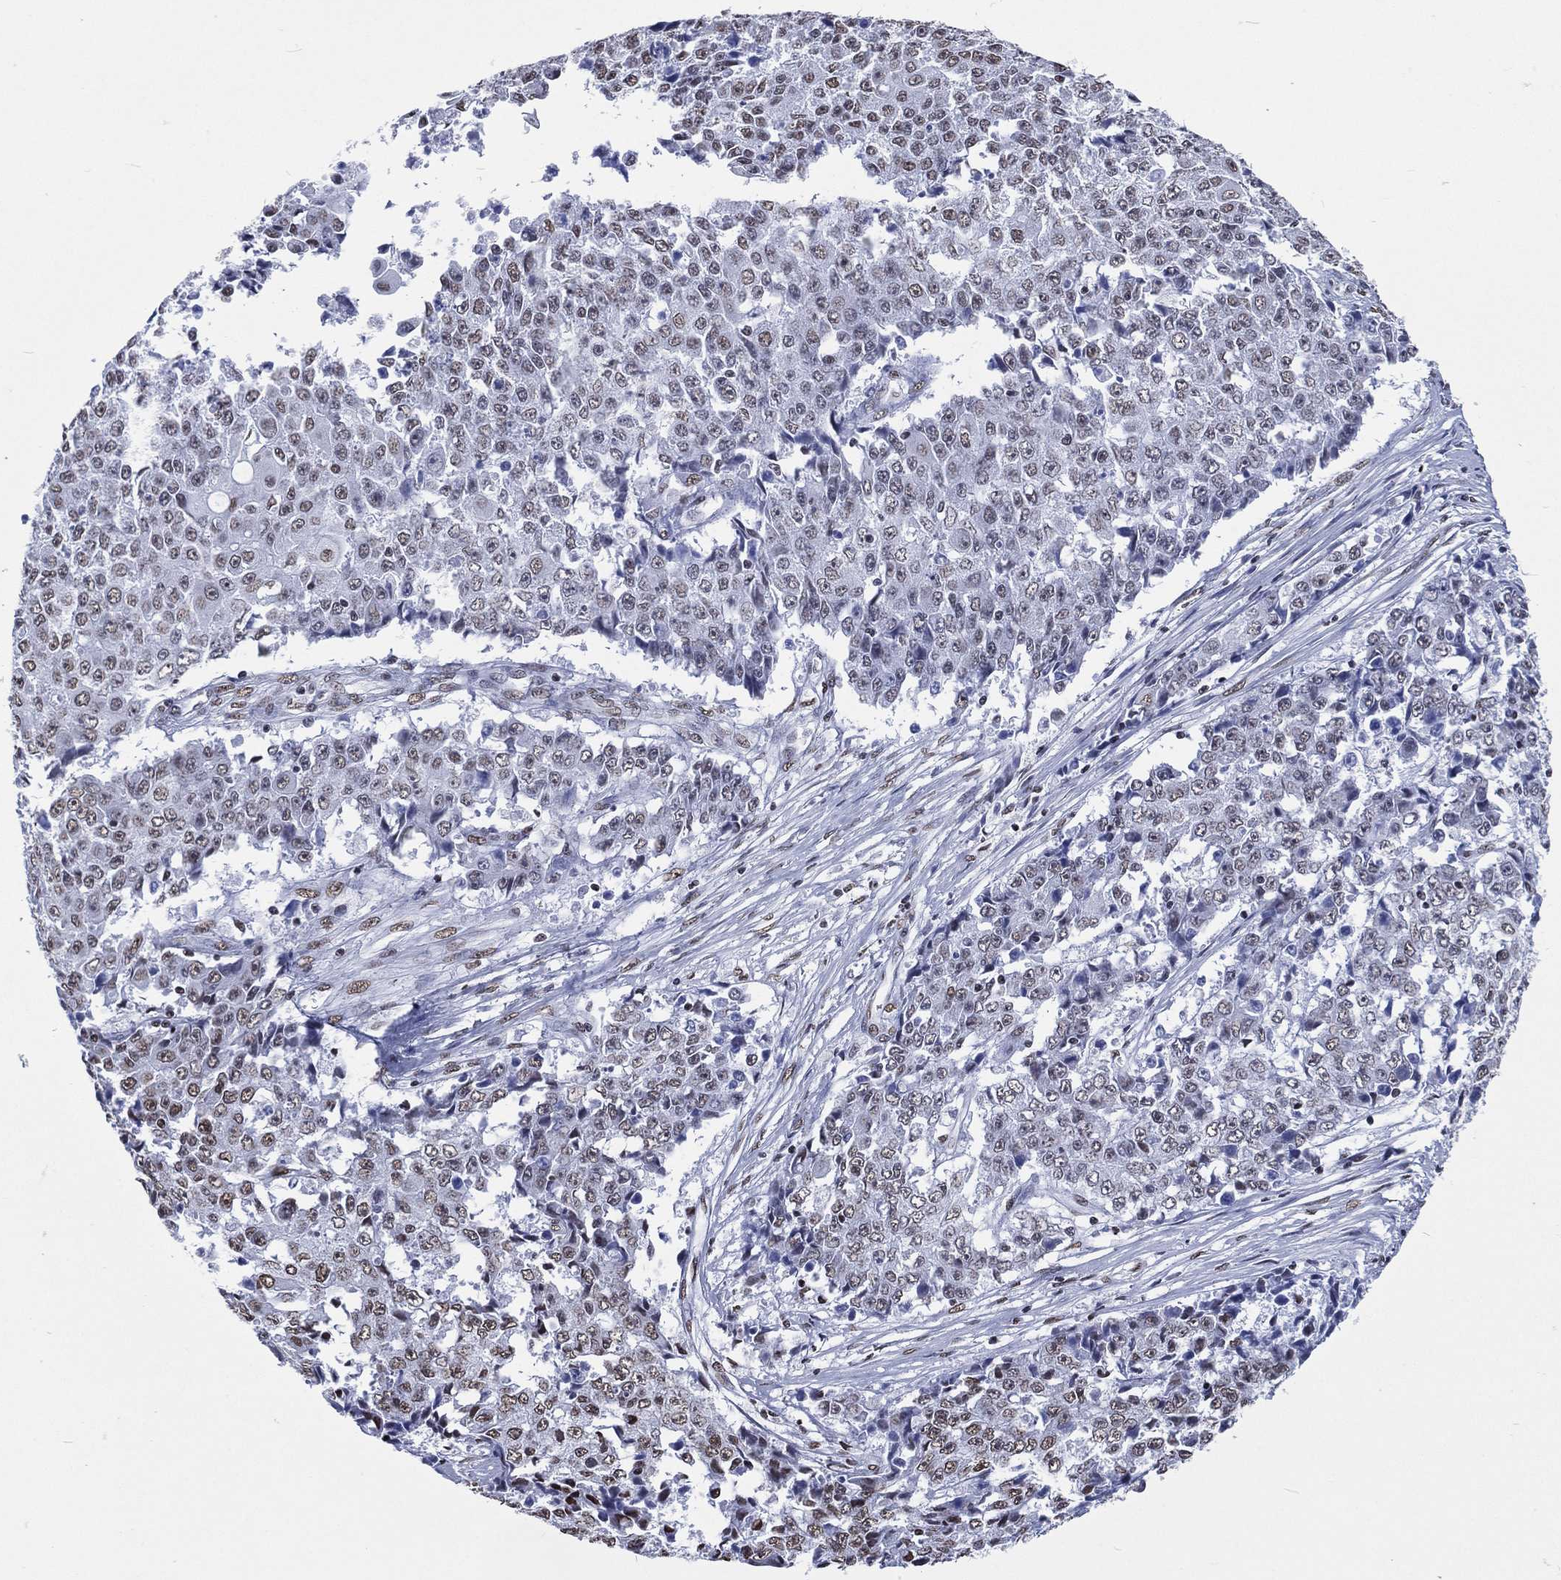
{"staining": {"intensity": "moderate", "quantity": "<25%", "location": "nuclear"}, "tissue": "ovarian cancer", "cell_type": "Tumor cells", "image_type": "cancer", "snomed": [{"axis": "morphology", "description": "Carcinoma, endometroid"}, {"axis": "topography", "description": "Ovary"}], "caption": "Protein expression analysis of ovarian cancer exhibits moderate nuclear positivity in approximately <25% of tumor cells. (DAB (3,3'-diaminobenzidine) IHC with brightfield microscopy, high magnification).", "gene": "RETREG2", "patient": {"sex": "female", "age": 42}}